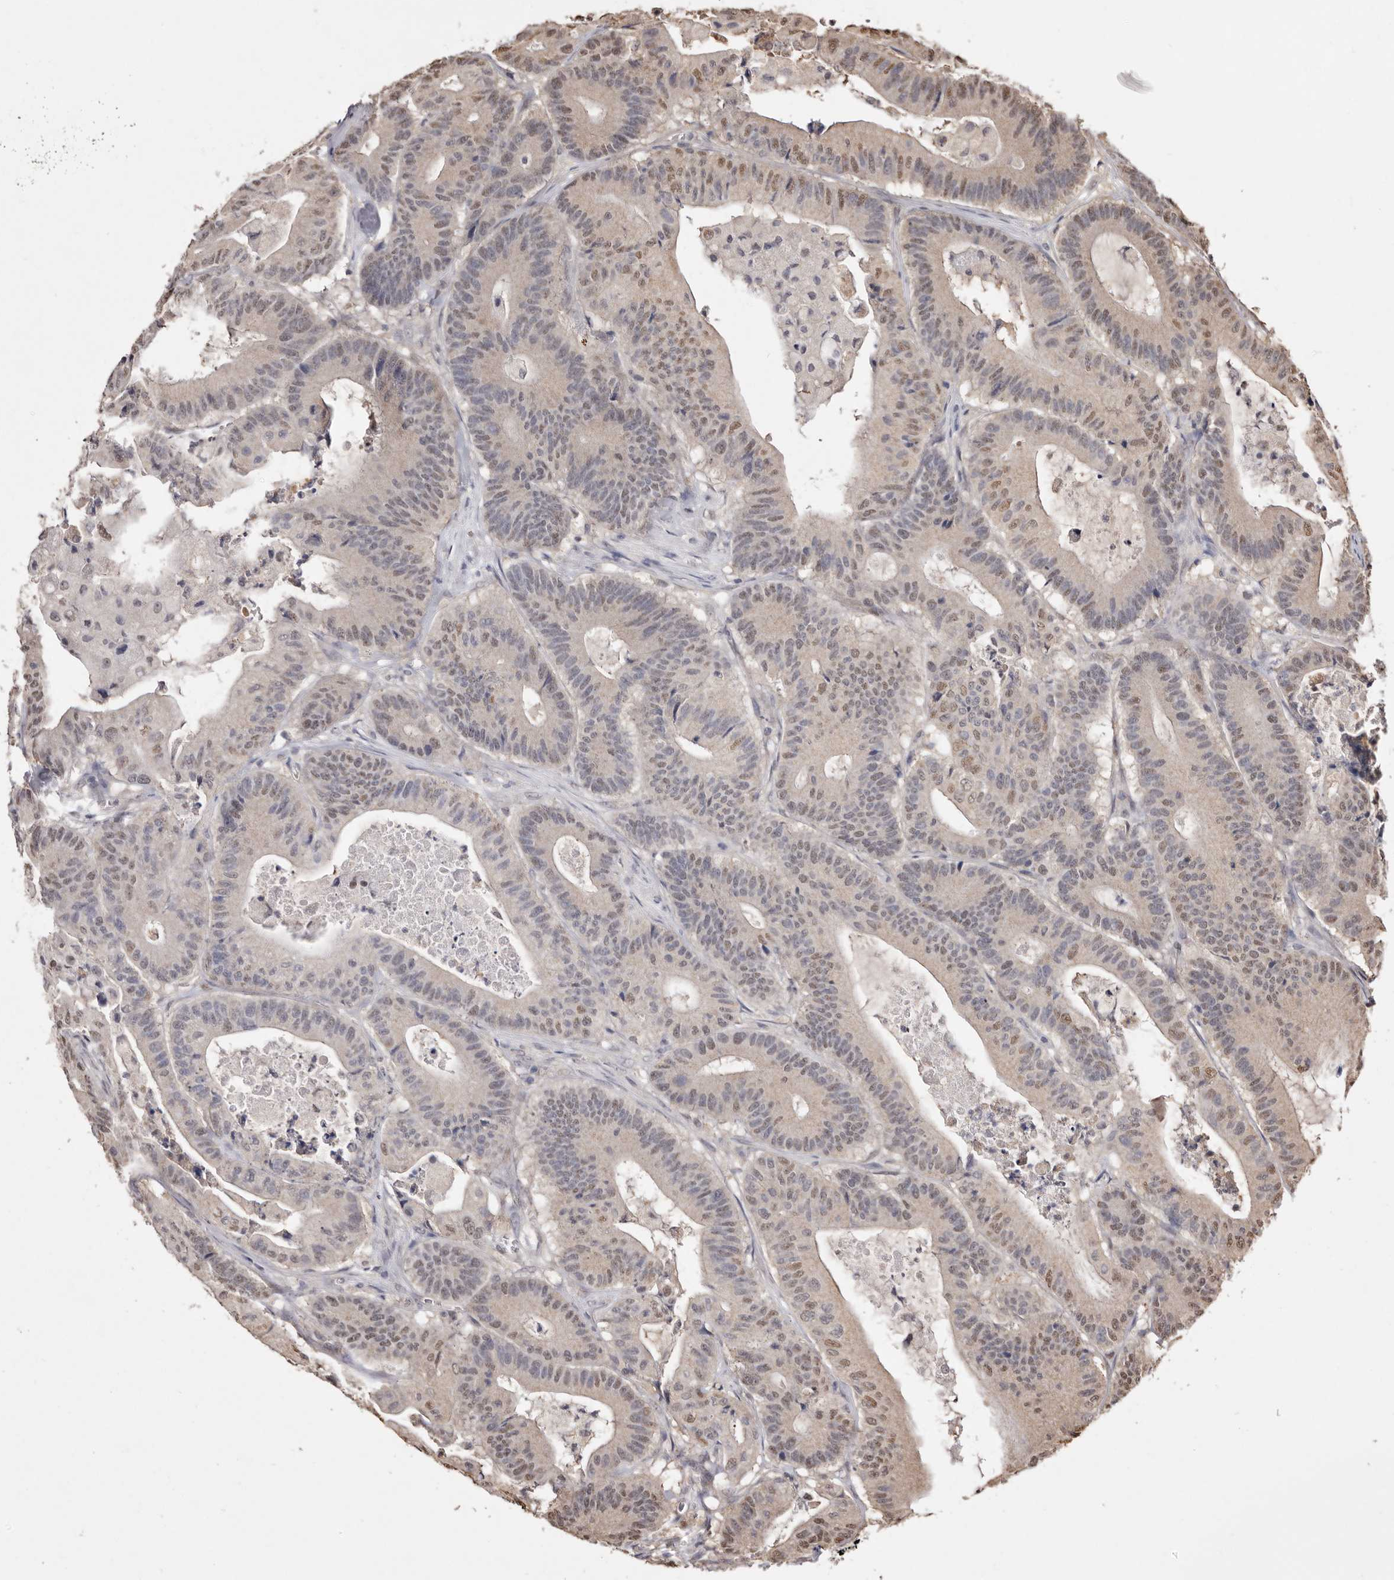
{"staining": {"intensity": "moderate", "quantity": "25%-75%", "location": "nuclear"}, "tissue": "colorectal cancer", "cell_type": "Tumor cells", "image_type": "cancer", "snomed": [{"axis": "morphology", "description": "Adenocarcinoma, NOS"}, {"axis": "topography", "description": "Colon"}], "caption": "IHC of human adenocarcinoma (colorectal) demonstrates medium levels of moderate nuclear expression in approximately 25%-75% of tumor cells.", "gene": "NOTCH1", "patient": {"sex": "female", "age": 84}}